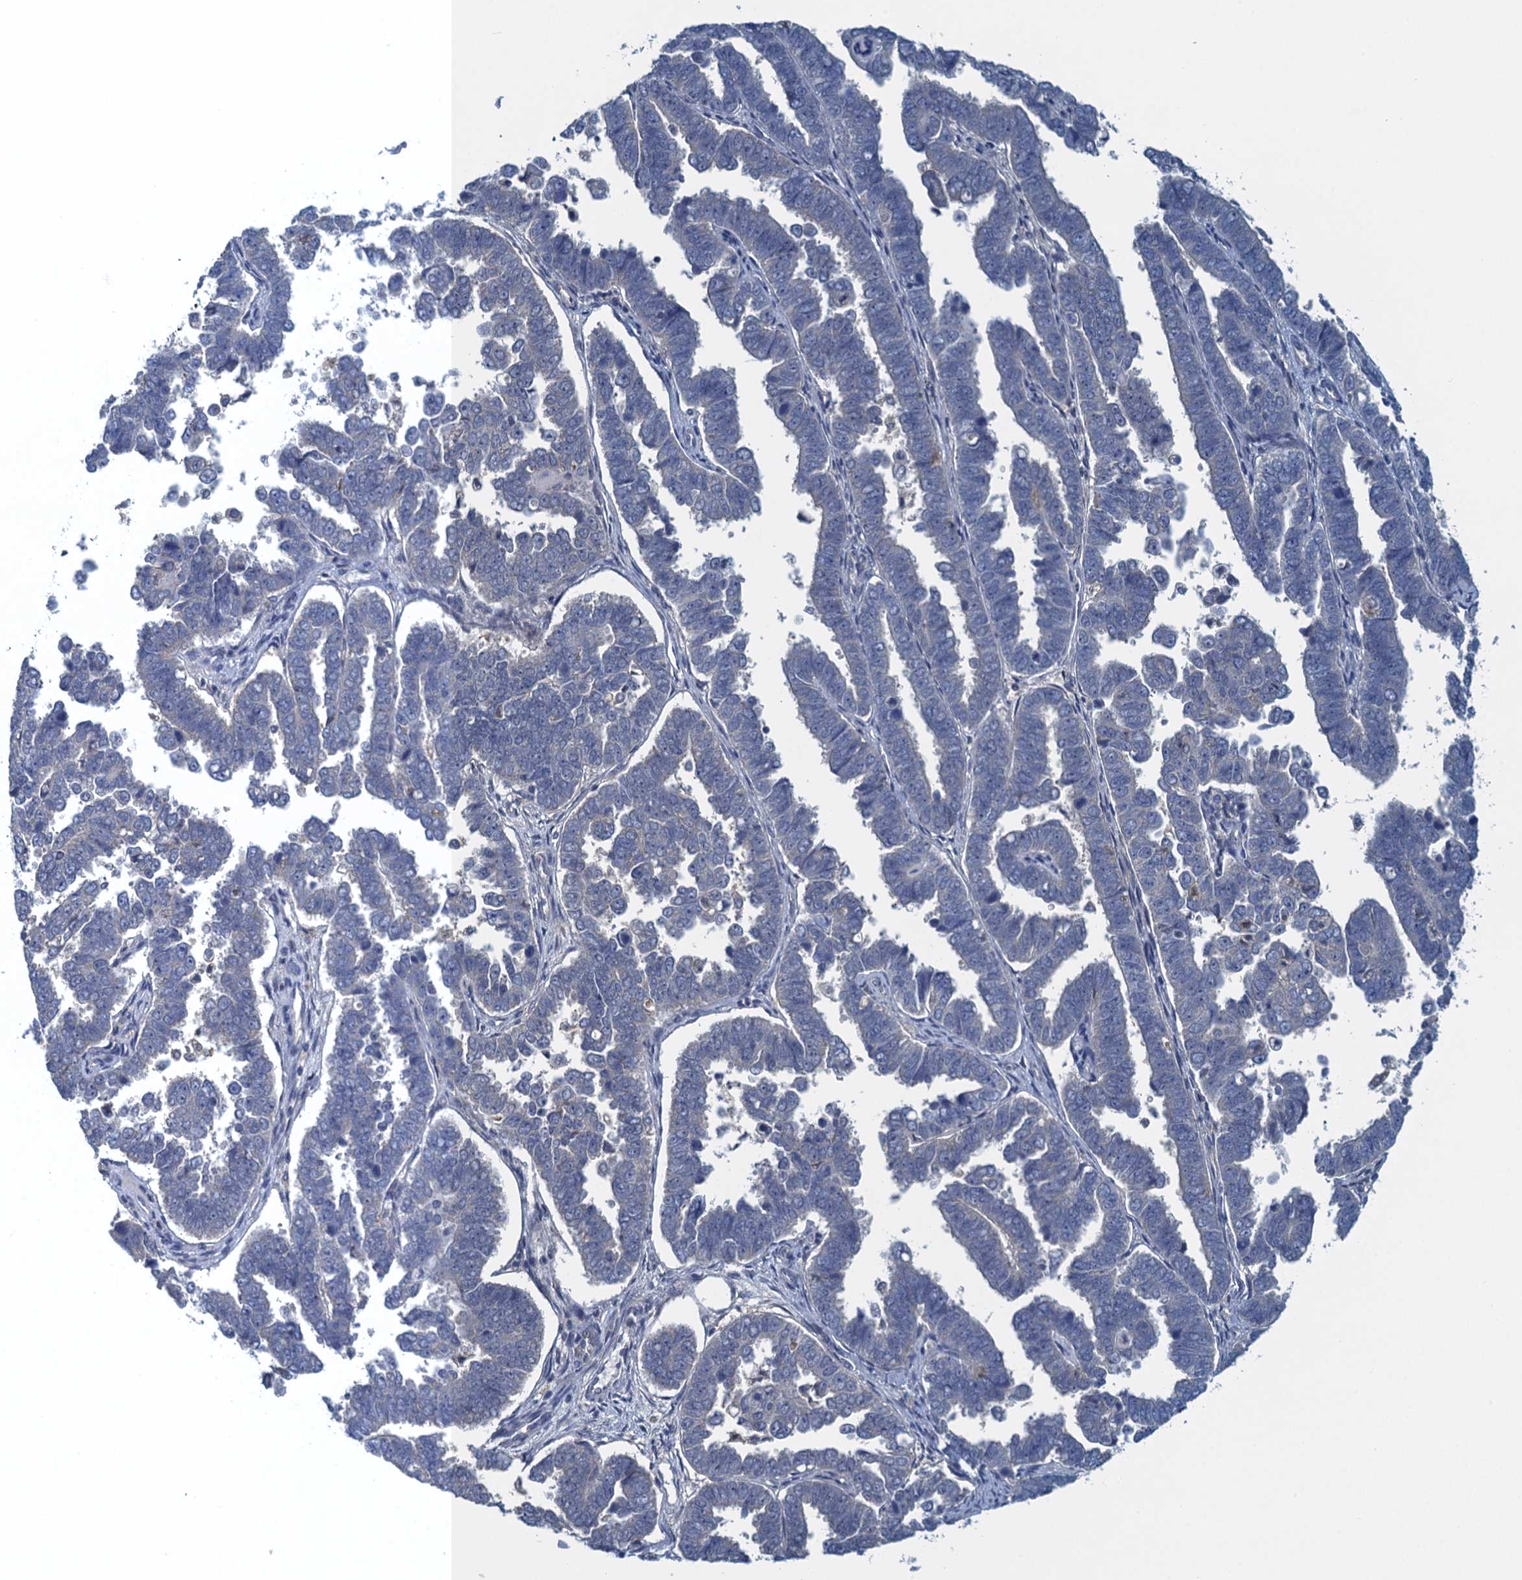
{"staining": {"intensity": "negative", "quantity": "none", "location": "none"}, "tissue": "endometrial cancer", "cell_type": "Tumor cells", "image_type": "cancer", "snomed": [{"axis": "morphology", "description": "Adenocarcinoma, NOS"}, {"axis": "topography", "description": "Endometrium"}], "caption": "Tumor cells are negative for brown protein staining in endometrial cancer (adenocarcinoma).", "gene": "NCKAP1L", "patient": {"sex": "female", "age": 75}}